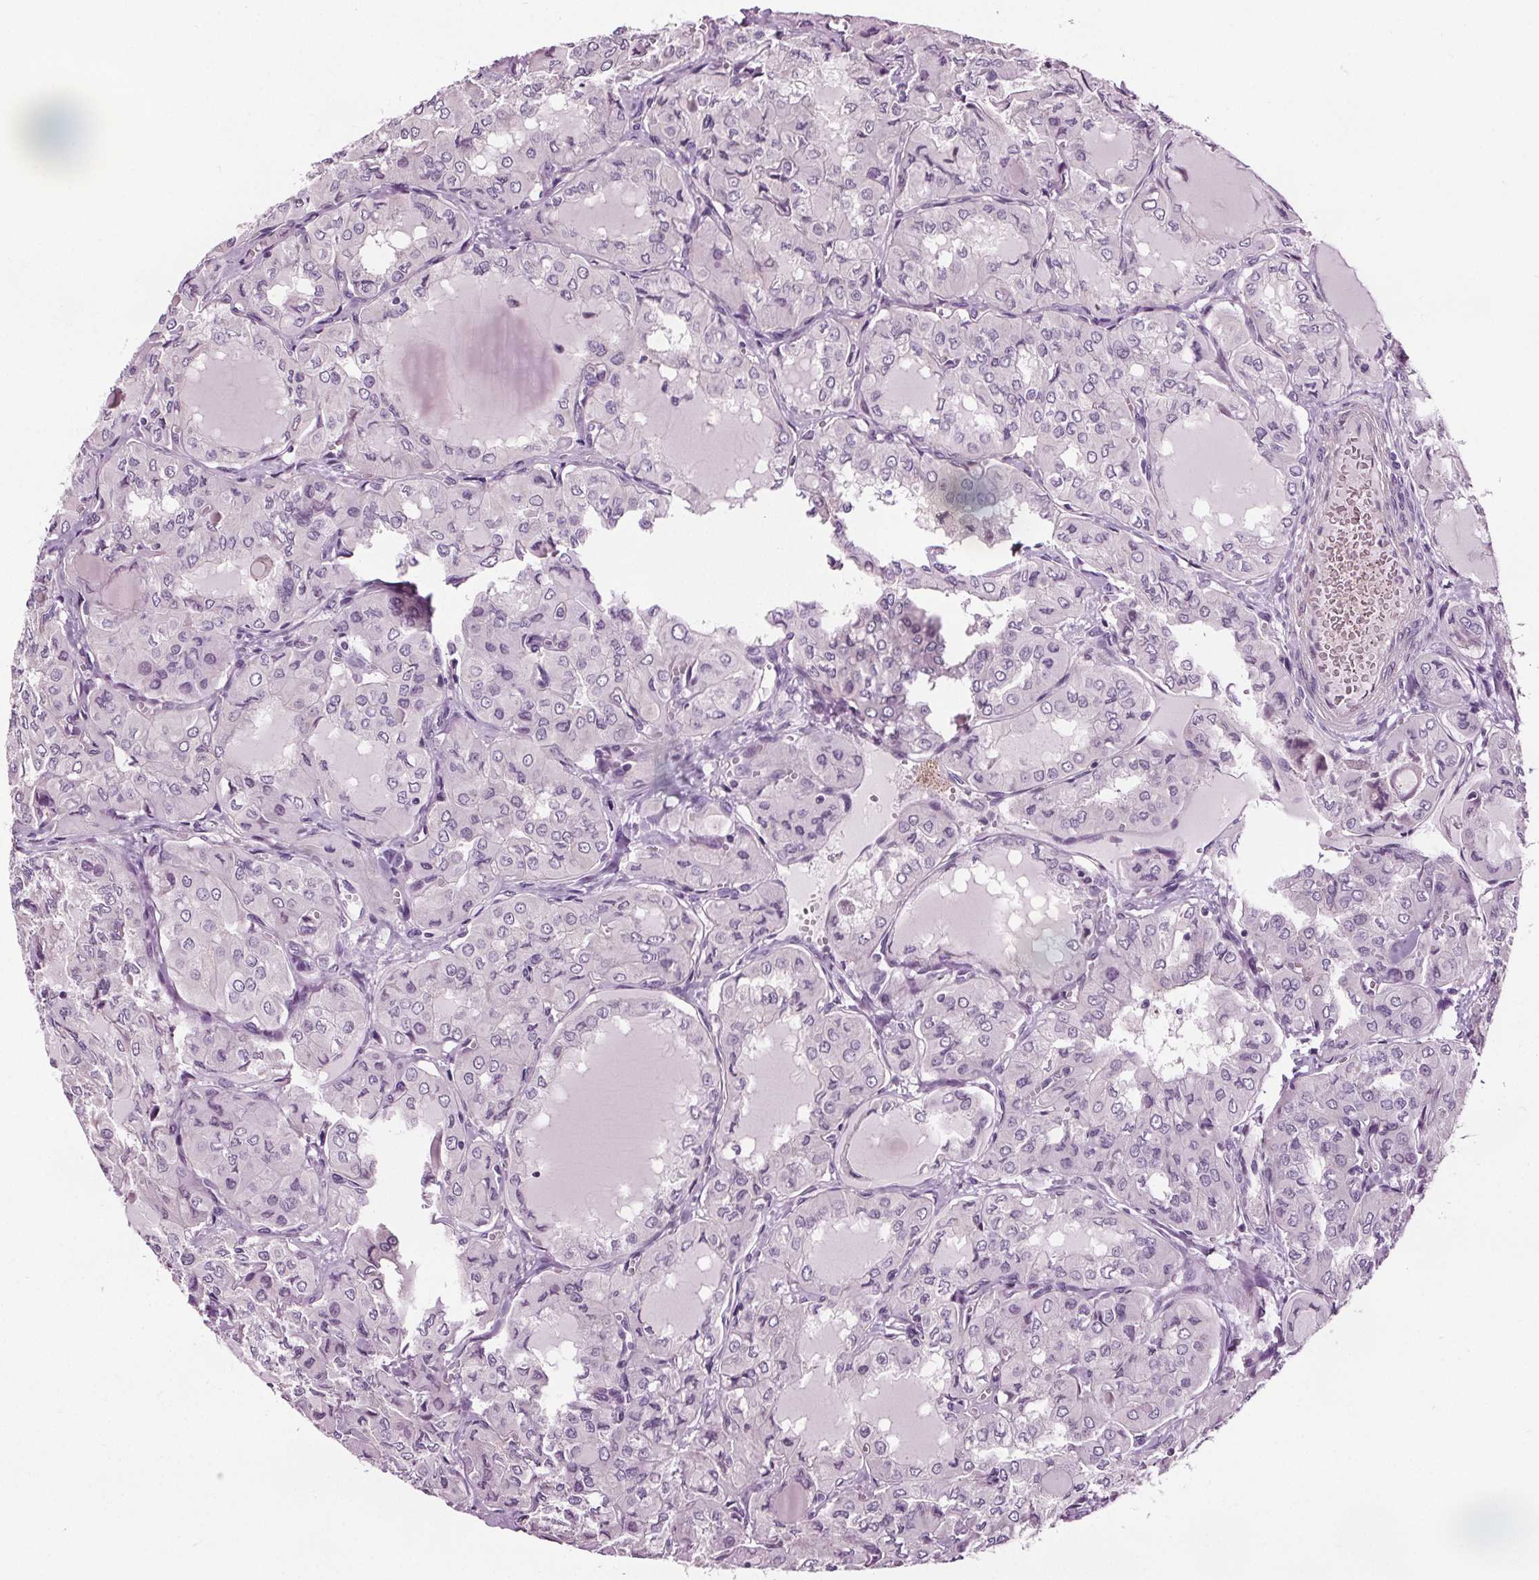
{"staining": {"intensity": "negative", "quantity": "none", "location": "none"}, "tissue": "thyroid cancer", "cell_type": "Tumor cells", "image_type": "cancer", "snomed": [{"axis": "morphology", "description": "Papillary adenocarcinoma, NOS"}, {"axis": "topography", "description": "Thyroid gland"}], "caption": "This histopathology image is of papillary adenocarcinoma (thyroid) stained with immunohistochemistry to label a protein in brown with the nuclei are counter-stained blue. There is no staining in tumor cells.", "gene": "RASA1", "patient": {"sex": "male", "age": 20}}